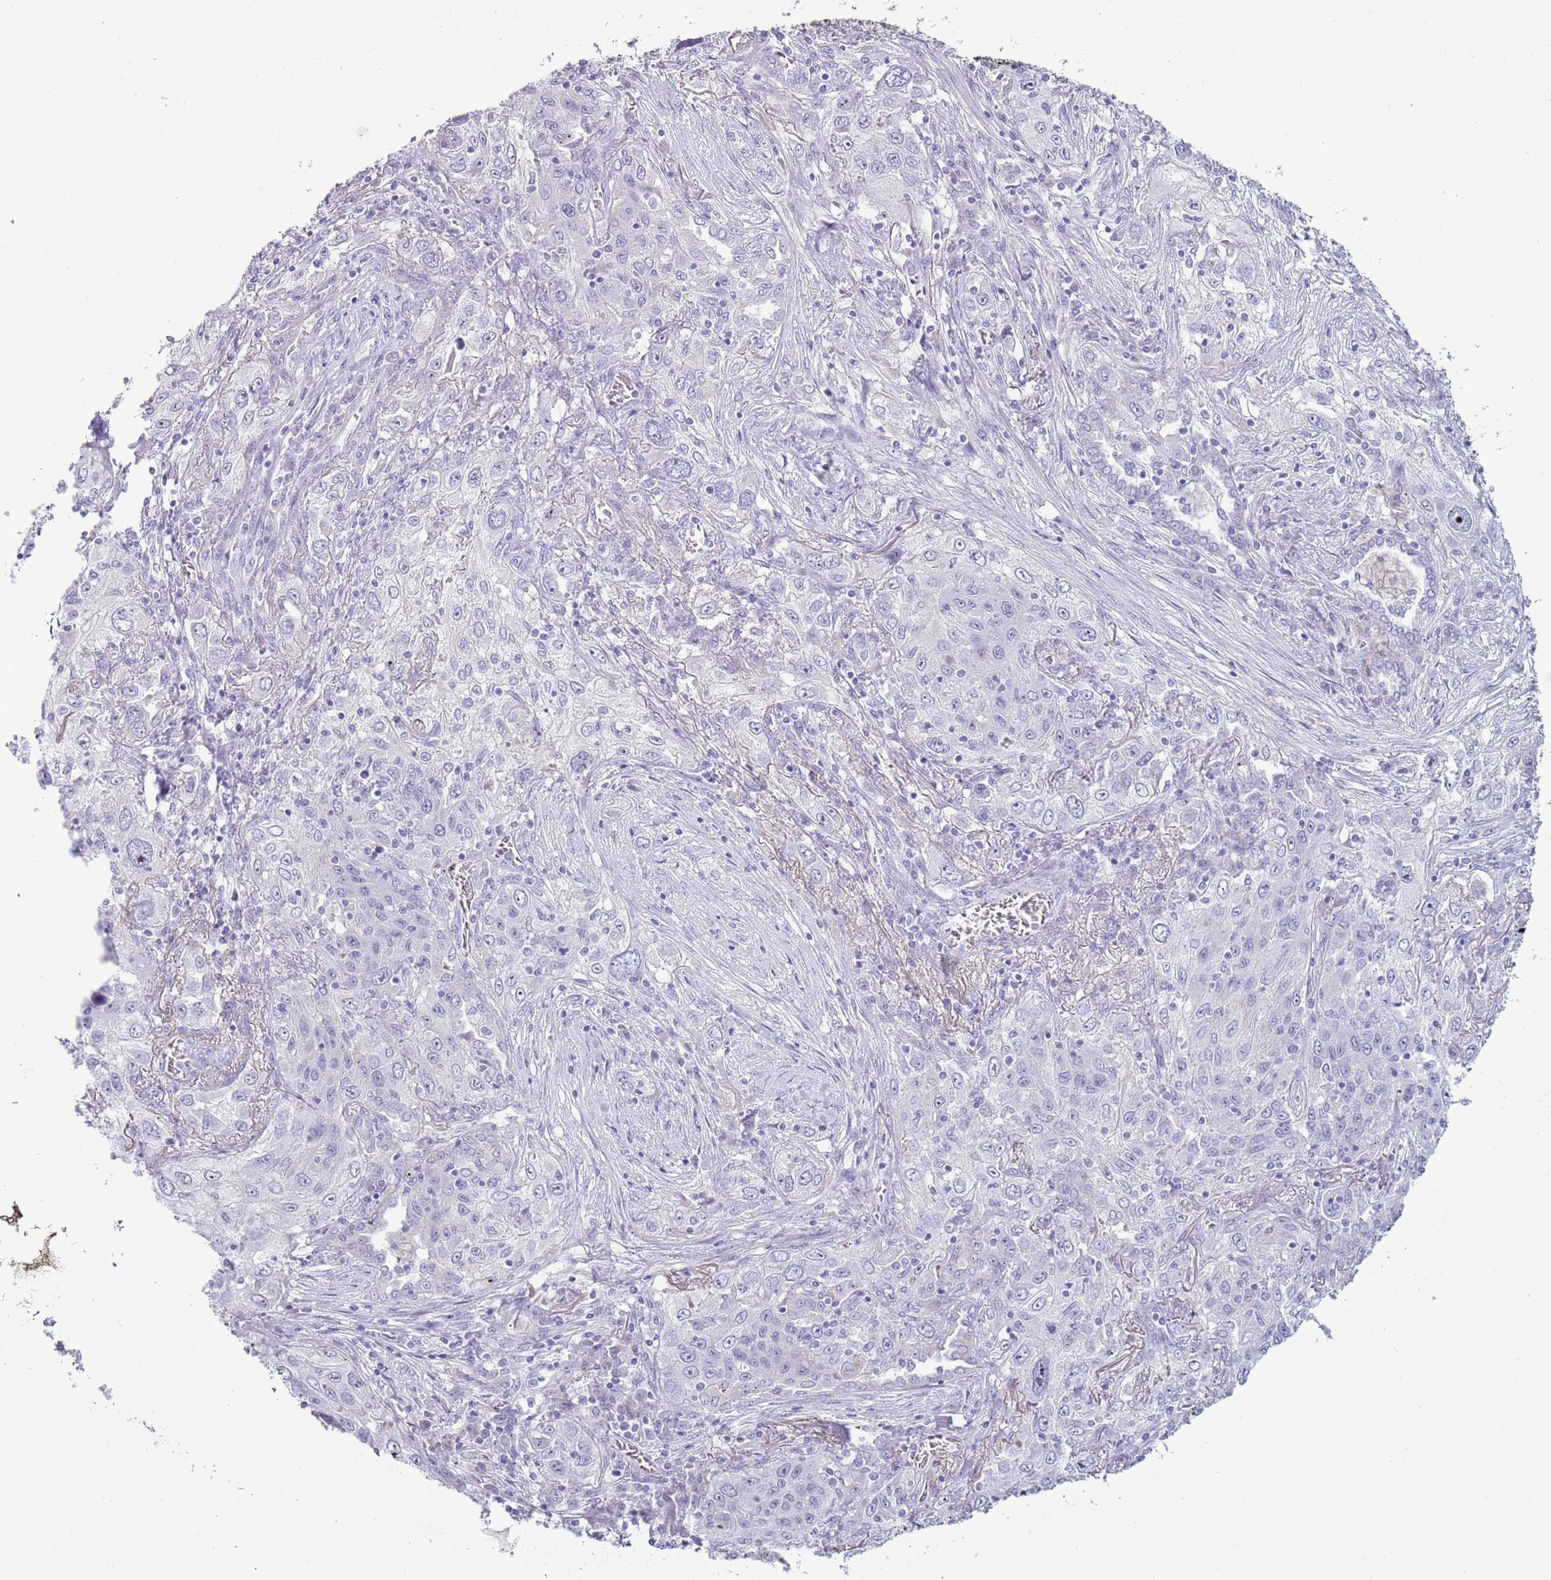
{"staining": {"intensity": "negative", "quantity": "none", "location": "none"}, "tissue": "lung cancer", "cell_type": "Tumor cells", "image_type": "cancer", "snomed": [{"axis": "morphology", "description": "Squamous cell carcinoma, NOS"}, {"axis": "topography", "description": "Lung"}], "caption": "The IHC image has no significant expression in tumor cells of lung cancer (squamous cell carcinoma) tissue.", "gene": "NBPF6", "patient": {"sex": "female", "age": 69}}